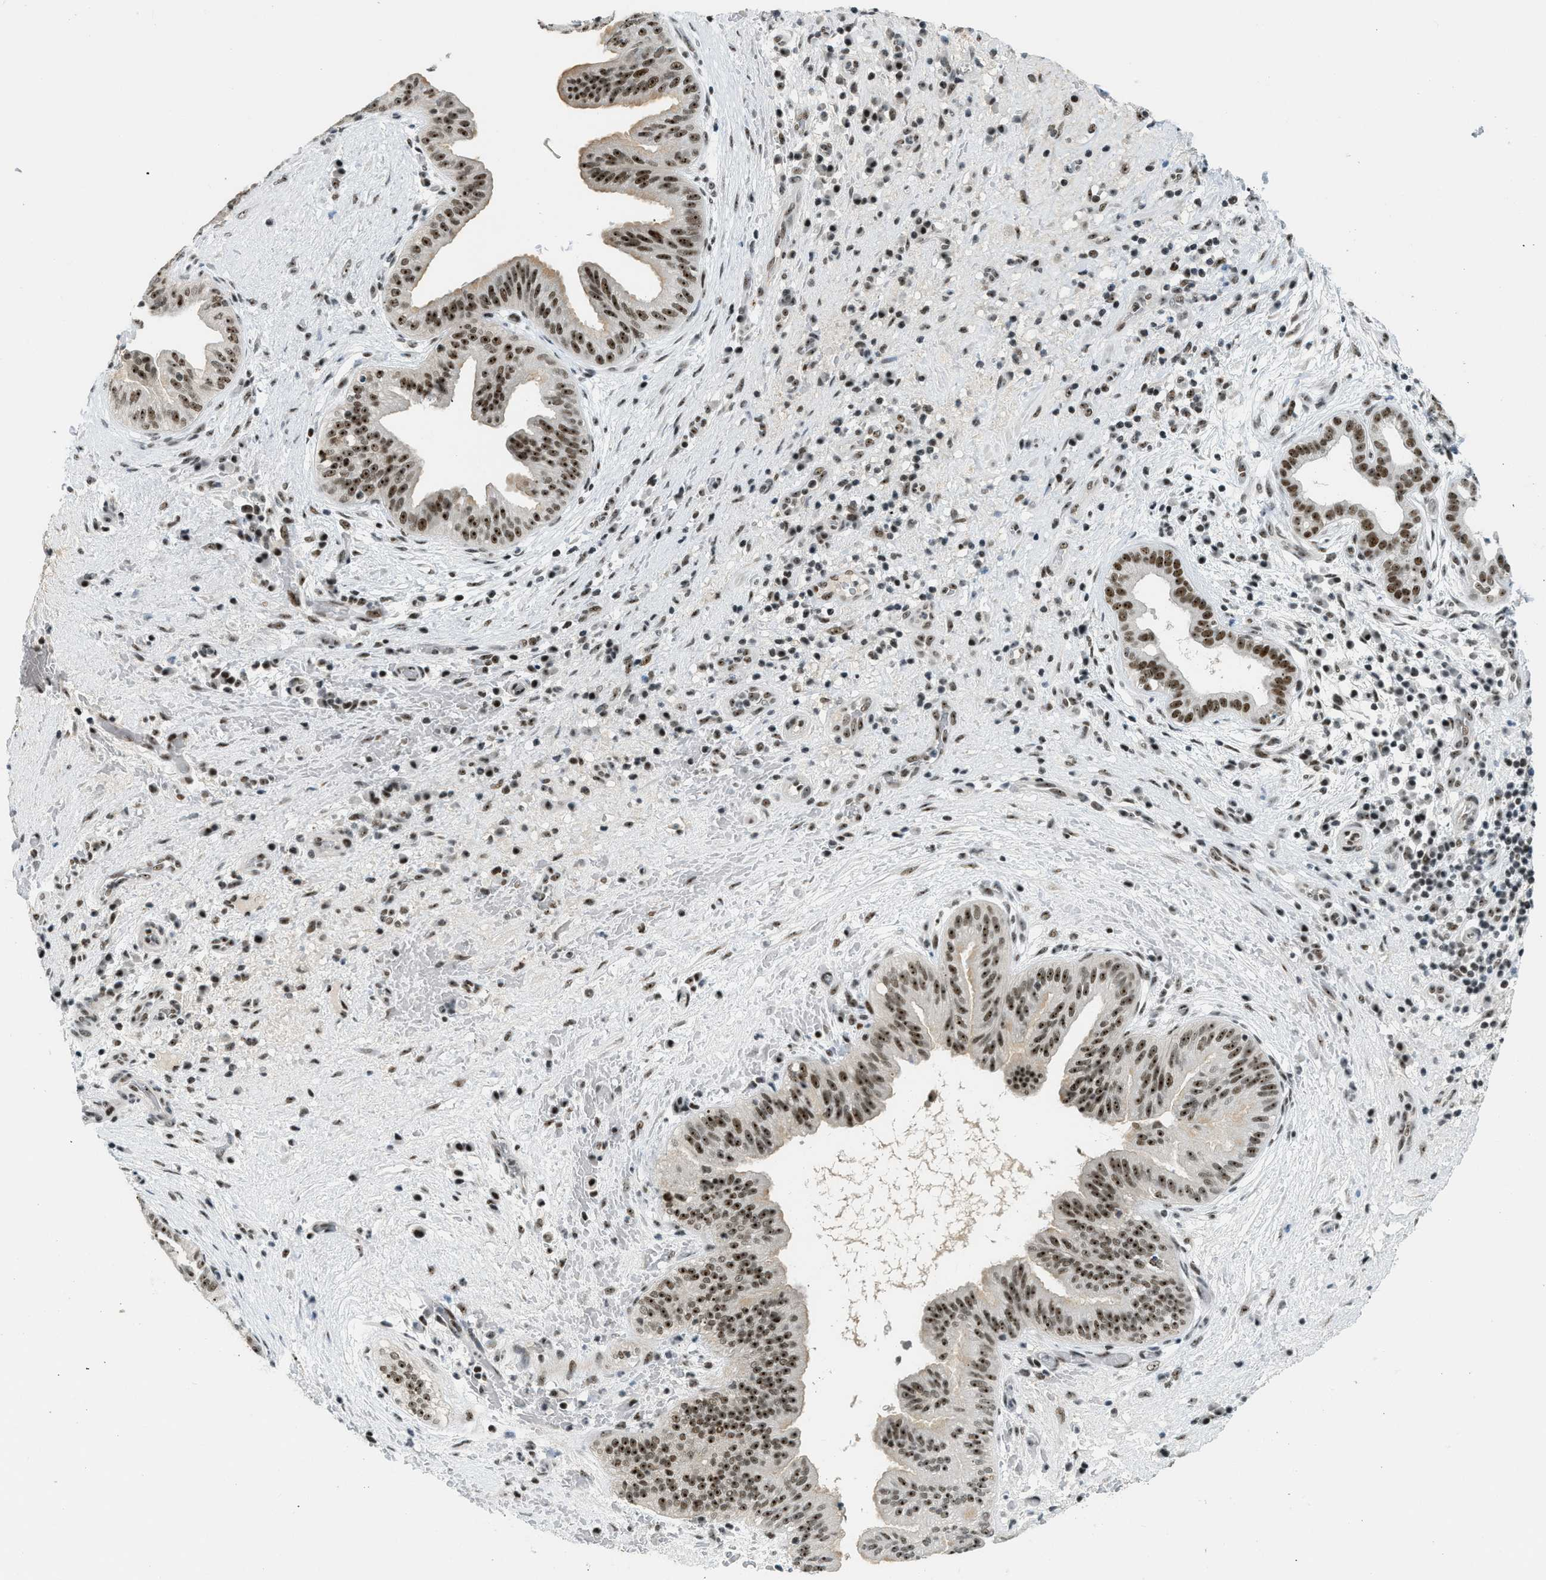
{"staining": {"intensity": "strong", "quantity": ">75%", "location": "nuclear"}, "tissue": "liver cancer", "cell_type": "Tumor cells", "image_type": "cancer", "snomed": [{"axis": "morphology", "description": "Cholangiocarcinoma"}, {"axis": "topography", "description": "Liver"}], "caption": "The micrograph reveals immunohistochemical staining of liver cancer (cholangiocarcinoma). There is strong nuclear staining is present in about >75% of tumor cells.", "gene": "URB1", "patient": {"sex": "female", "age": 38}}